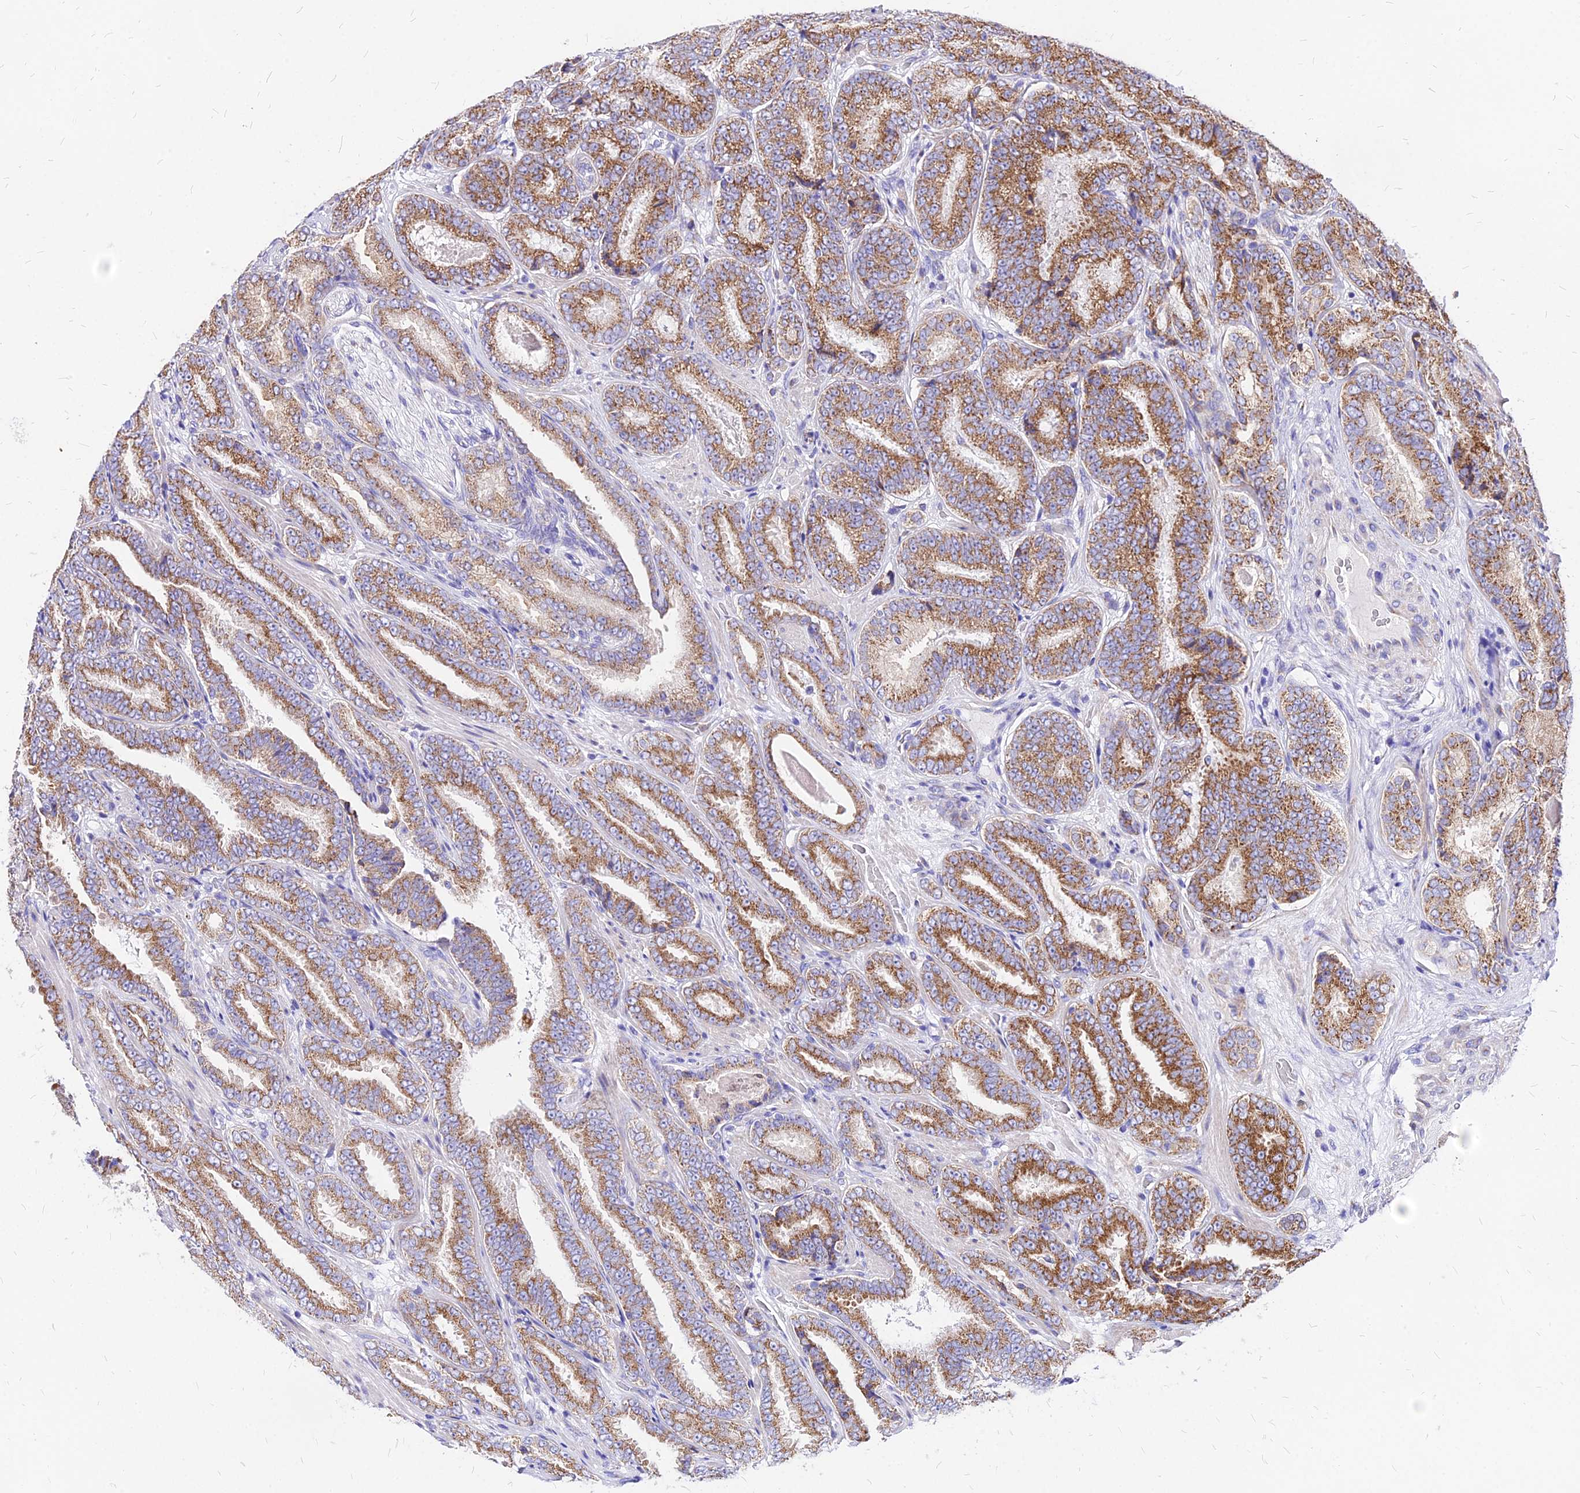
{"staining": {"intensity": "moderate", "quantity": ">75%", "location": "cytoplasmic/membranous"}, "tissue": "prostate cancer", "cell_type": "Tumor cells", "image_type": "cancer", "snomed": [{"axis": "morphology", "description": "Adenocarcinoma, High grade"}, {"axis": "topography", "description": "Prostate"}], "caption": "The micrograph reveals immunohistochemical staining of prostate adenocarcinoma (high-grade). There is moderate cytoplasmic/membranous staining is seen in about >75% of tumor cells. (brown staining indicates protein expression, while blue staining denotes nuclei).", "gene": "MRPL3", "patient": {"sex": "male", "age": 72}}